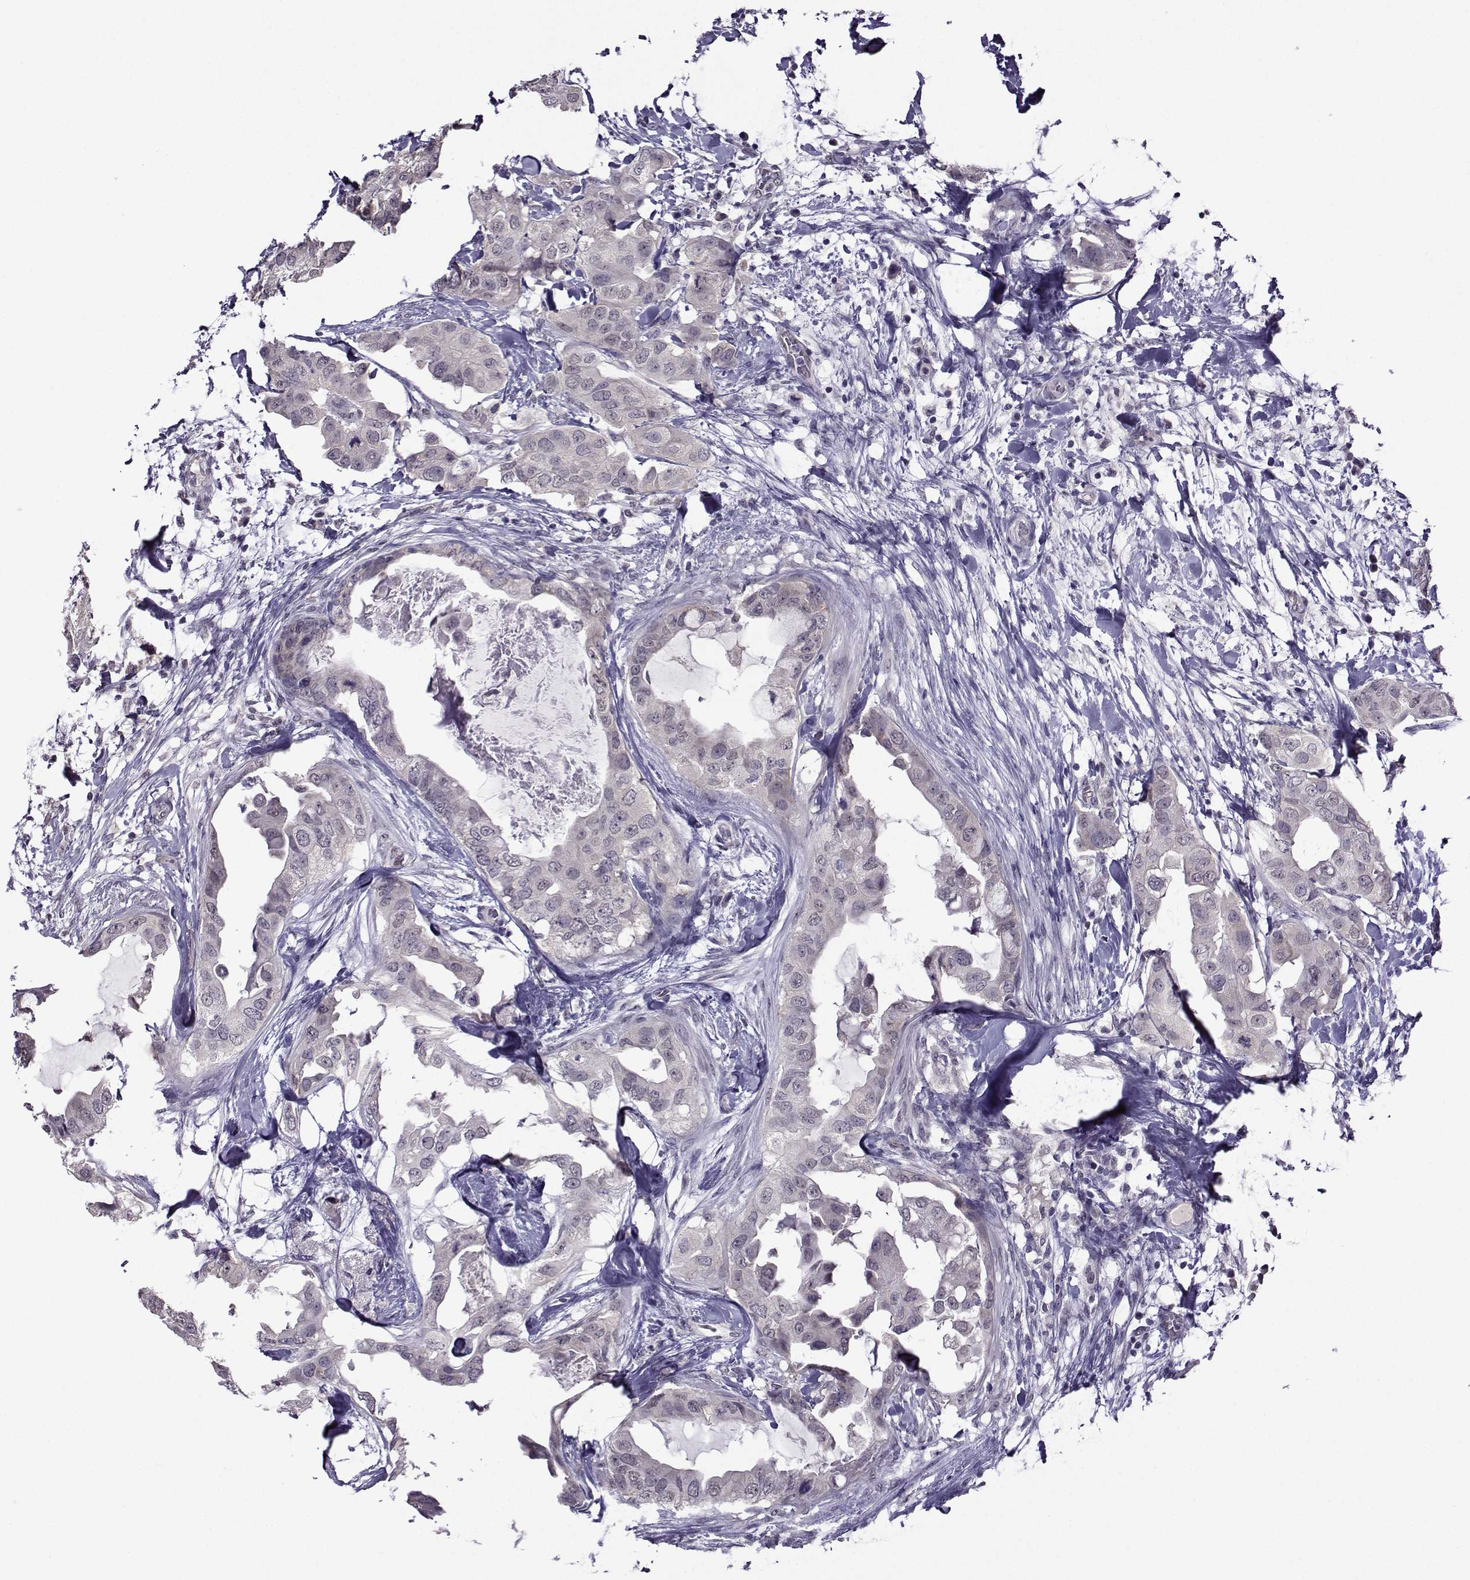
{"staining": {"intensity": "negative", "quantity": "none", "location": "none"}, "tissue": "breast cancer", "cell_type": "Tumor cells", "image_type": "cancer", "snomed": [{"axis": "morphology", "description": "Normal tissue, NOS"}, {"axis": "morphology", "description": "Duct carcinoma"}, {"axis": "topography", "description": "Breast"}], "caption": "The histopathology image demonstrates no significant expression in tumor cells of breast cancer. The staining is performed using DAB brown chromogen with nuclei counter-stained in using hematoxylin.", "gene": "DDX20", "patient": {"sex": "female", "age": 40}}